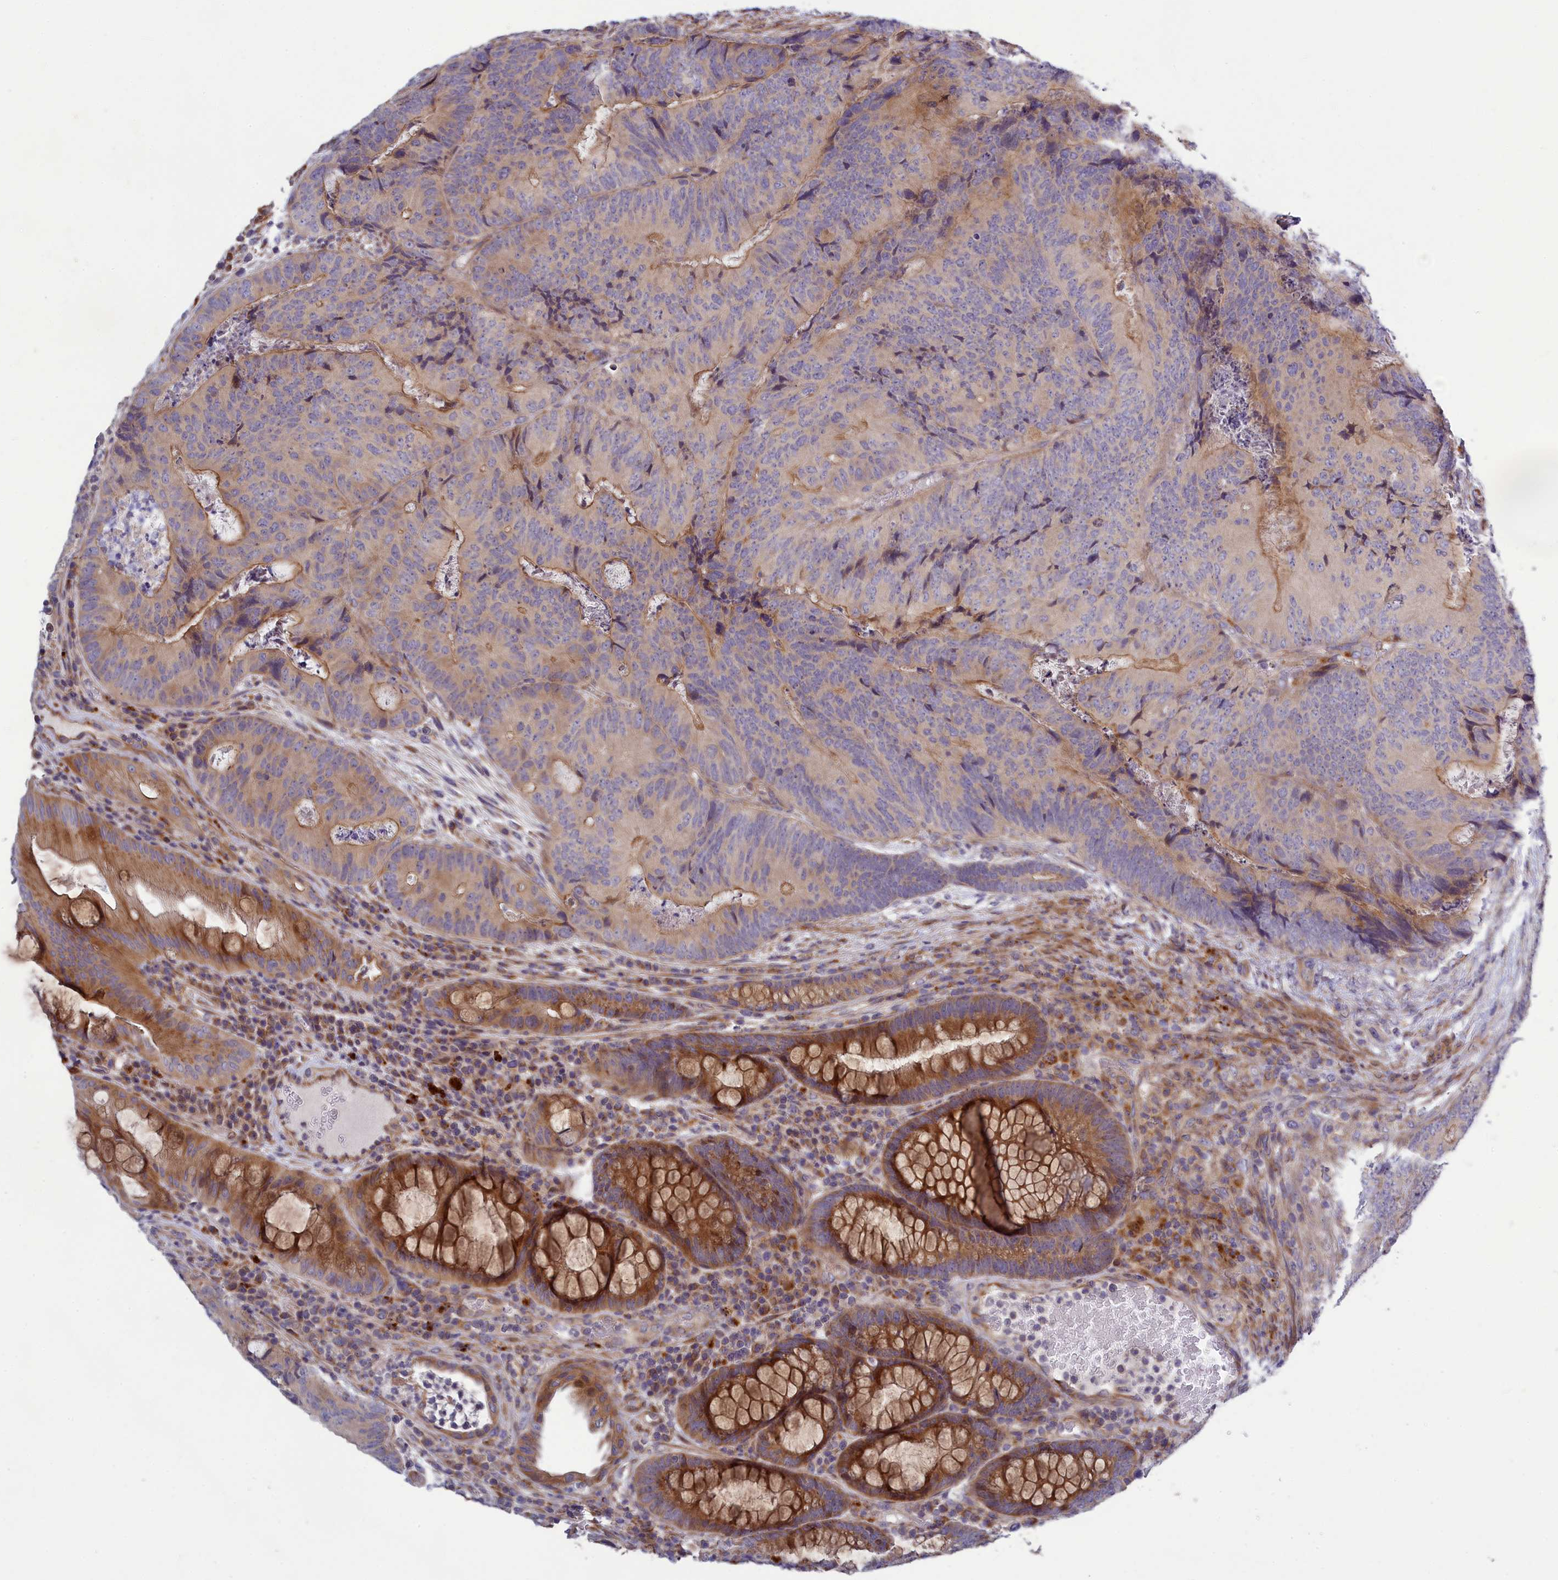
{"staining": {"intensity": "negative", "quantity": "none", "location": "none"}, "tissue": "colorectal cancer", "cell_type": "Tumor cells", "image_type": "cancer", "snomed": [{"axis": "morphology", "description": "Adenocarcinoma, NOS"}, {"axis": "topography", "description": "Colon"}], "caption": "Histopathology image shows no protein staining in tumor cells of colorectal cancer (adenocarcinoma) tissue.", "gene": "BLTP2", "patient": {"sex": "female", "age": 67}}